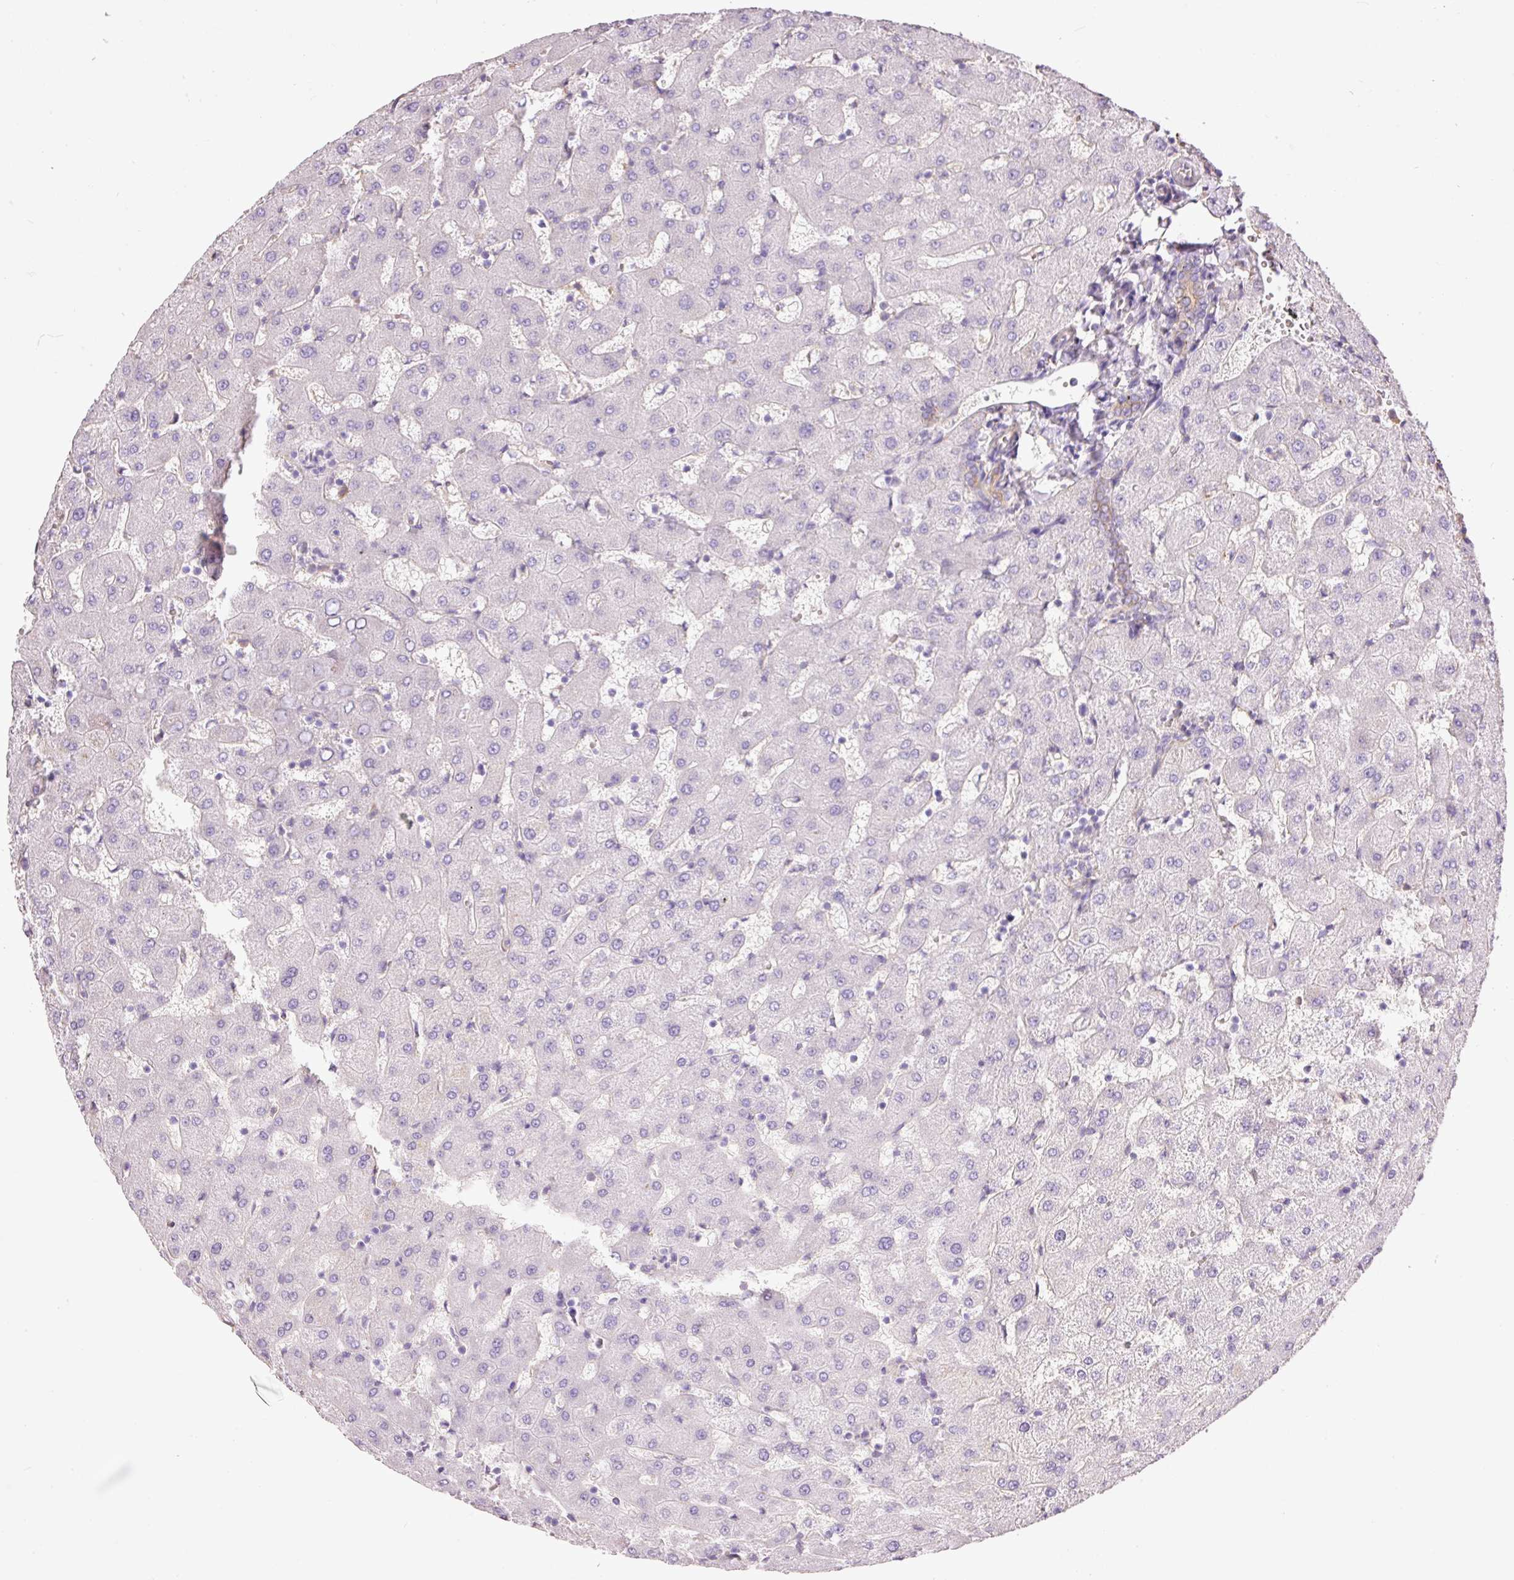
{"staining": {"intensity": "weak", "quantity": ">75%", "location": "cytoplasmic/membranous"}, "tissue": "liver", "cell_type": "Cholangiocytes", "image_type": "normal", "snomed": [{"axis": "morphology", "description": "Normal tissue, NOS"}, {"axis": "topography", "description": "Liver"}], "caption": "A micrograph showing weak cytoplasmic/membranous positivity in about >75% of cholangiocytes in normal liver, as visualized by brown immunohistochemical staining.", "gene": "ENSG00000249624", "patient": {"sex": "female", "age": 63}}